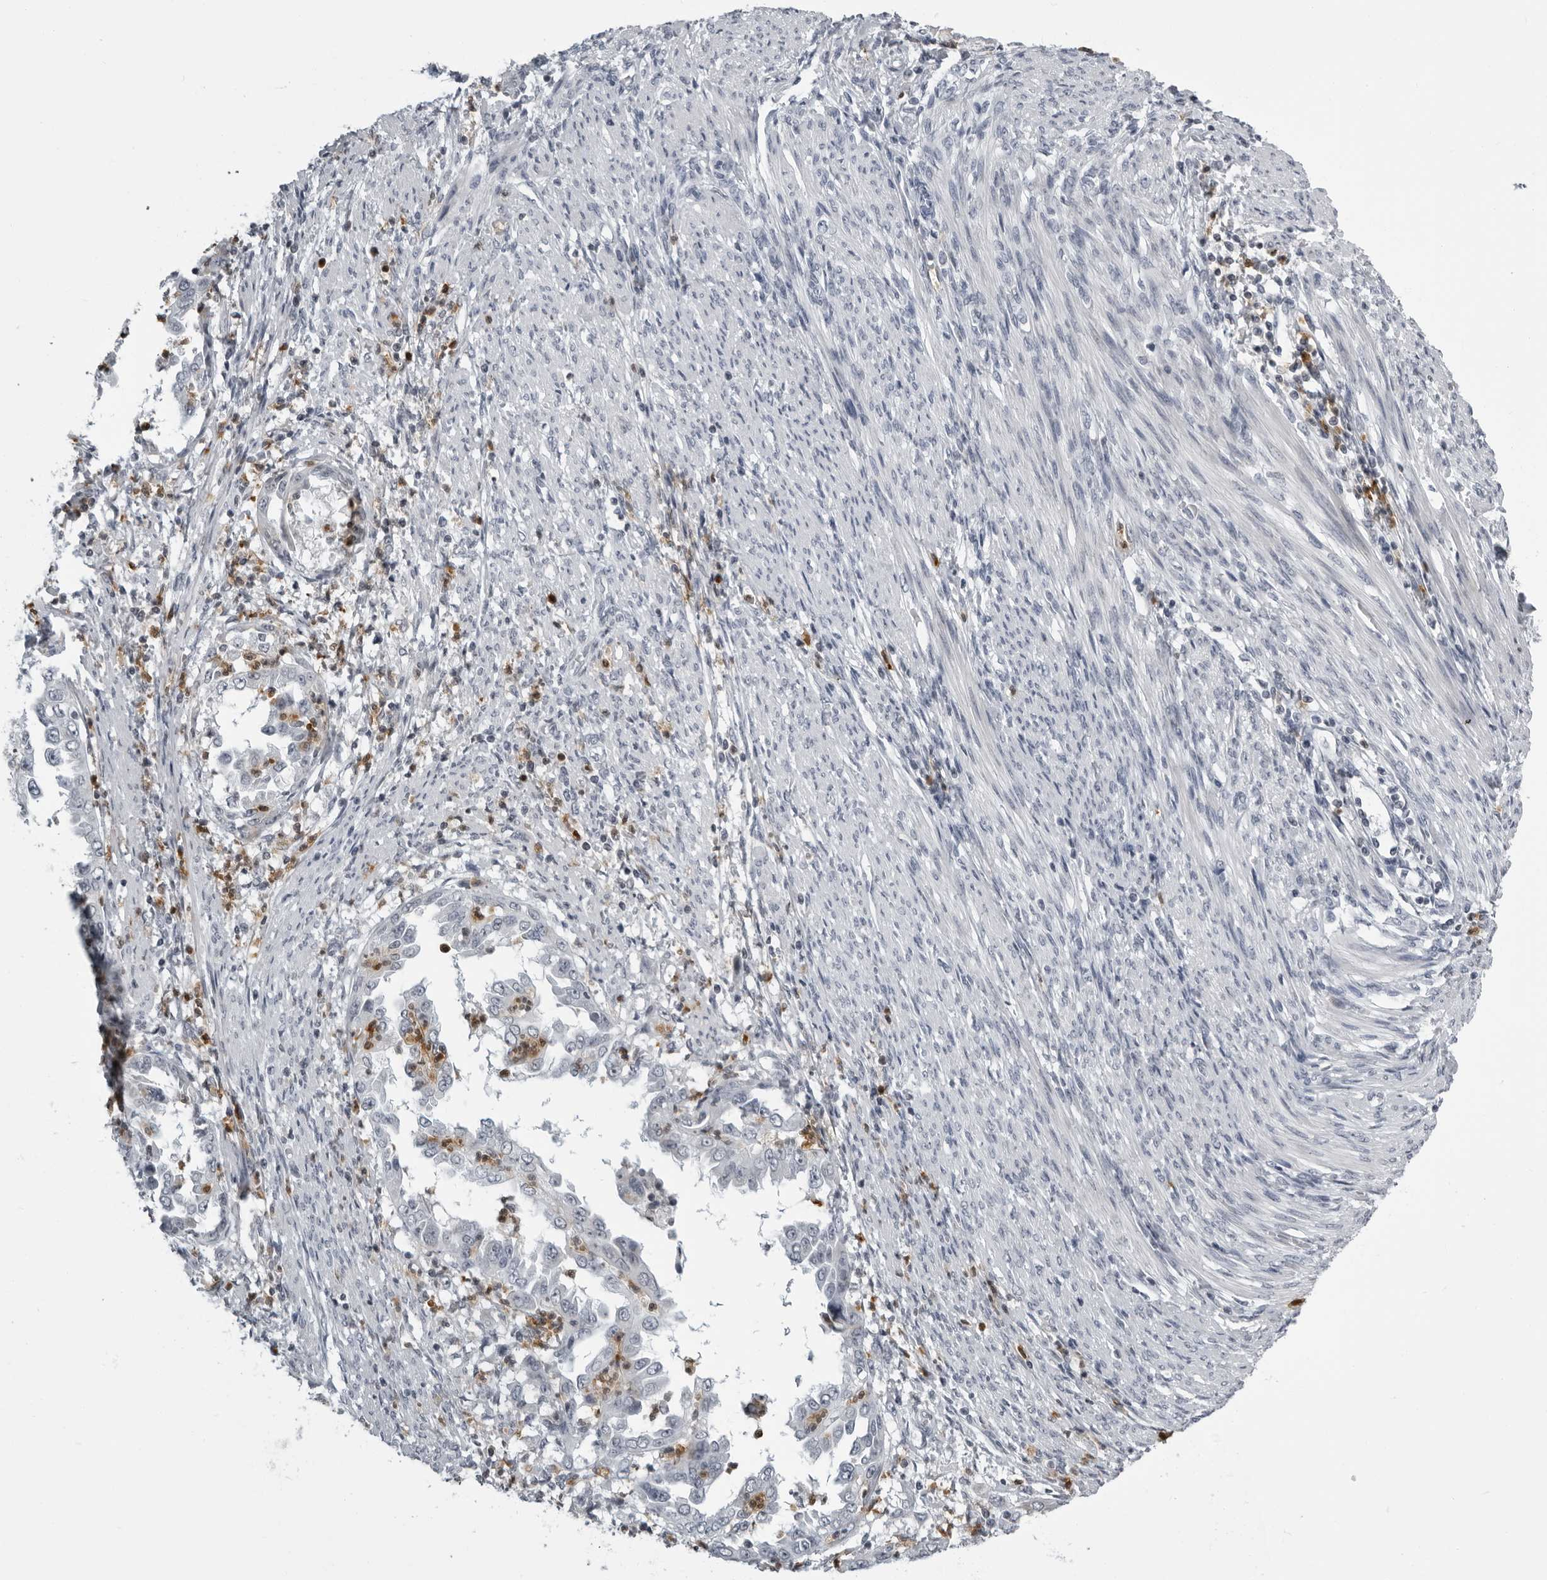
{"staining": {"intensity": "negative", "quantity": "none", "location": "none"}, "tissue": "endometrial cancer", "cell_type": "Tumor cells", "image_type": "cancer", "snomed": [{"axis": "morphology", "description": "Adenocarcinoma, NOS"}, {"axis": "topography", "description": "Endometrium"}], "caption": "Immunohistochemical staining of human endometrial cancer (adenocarcinoma) exhibits no significant positivity in tumor cells. (DAB immunohistochemistry with hematoxylin counter stain).", "gene": "RTCA", "patient": {"sex": "female", "age": 85}}